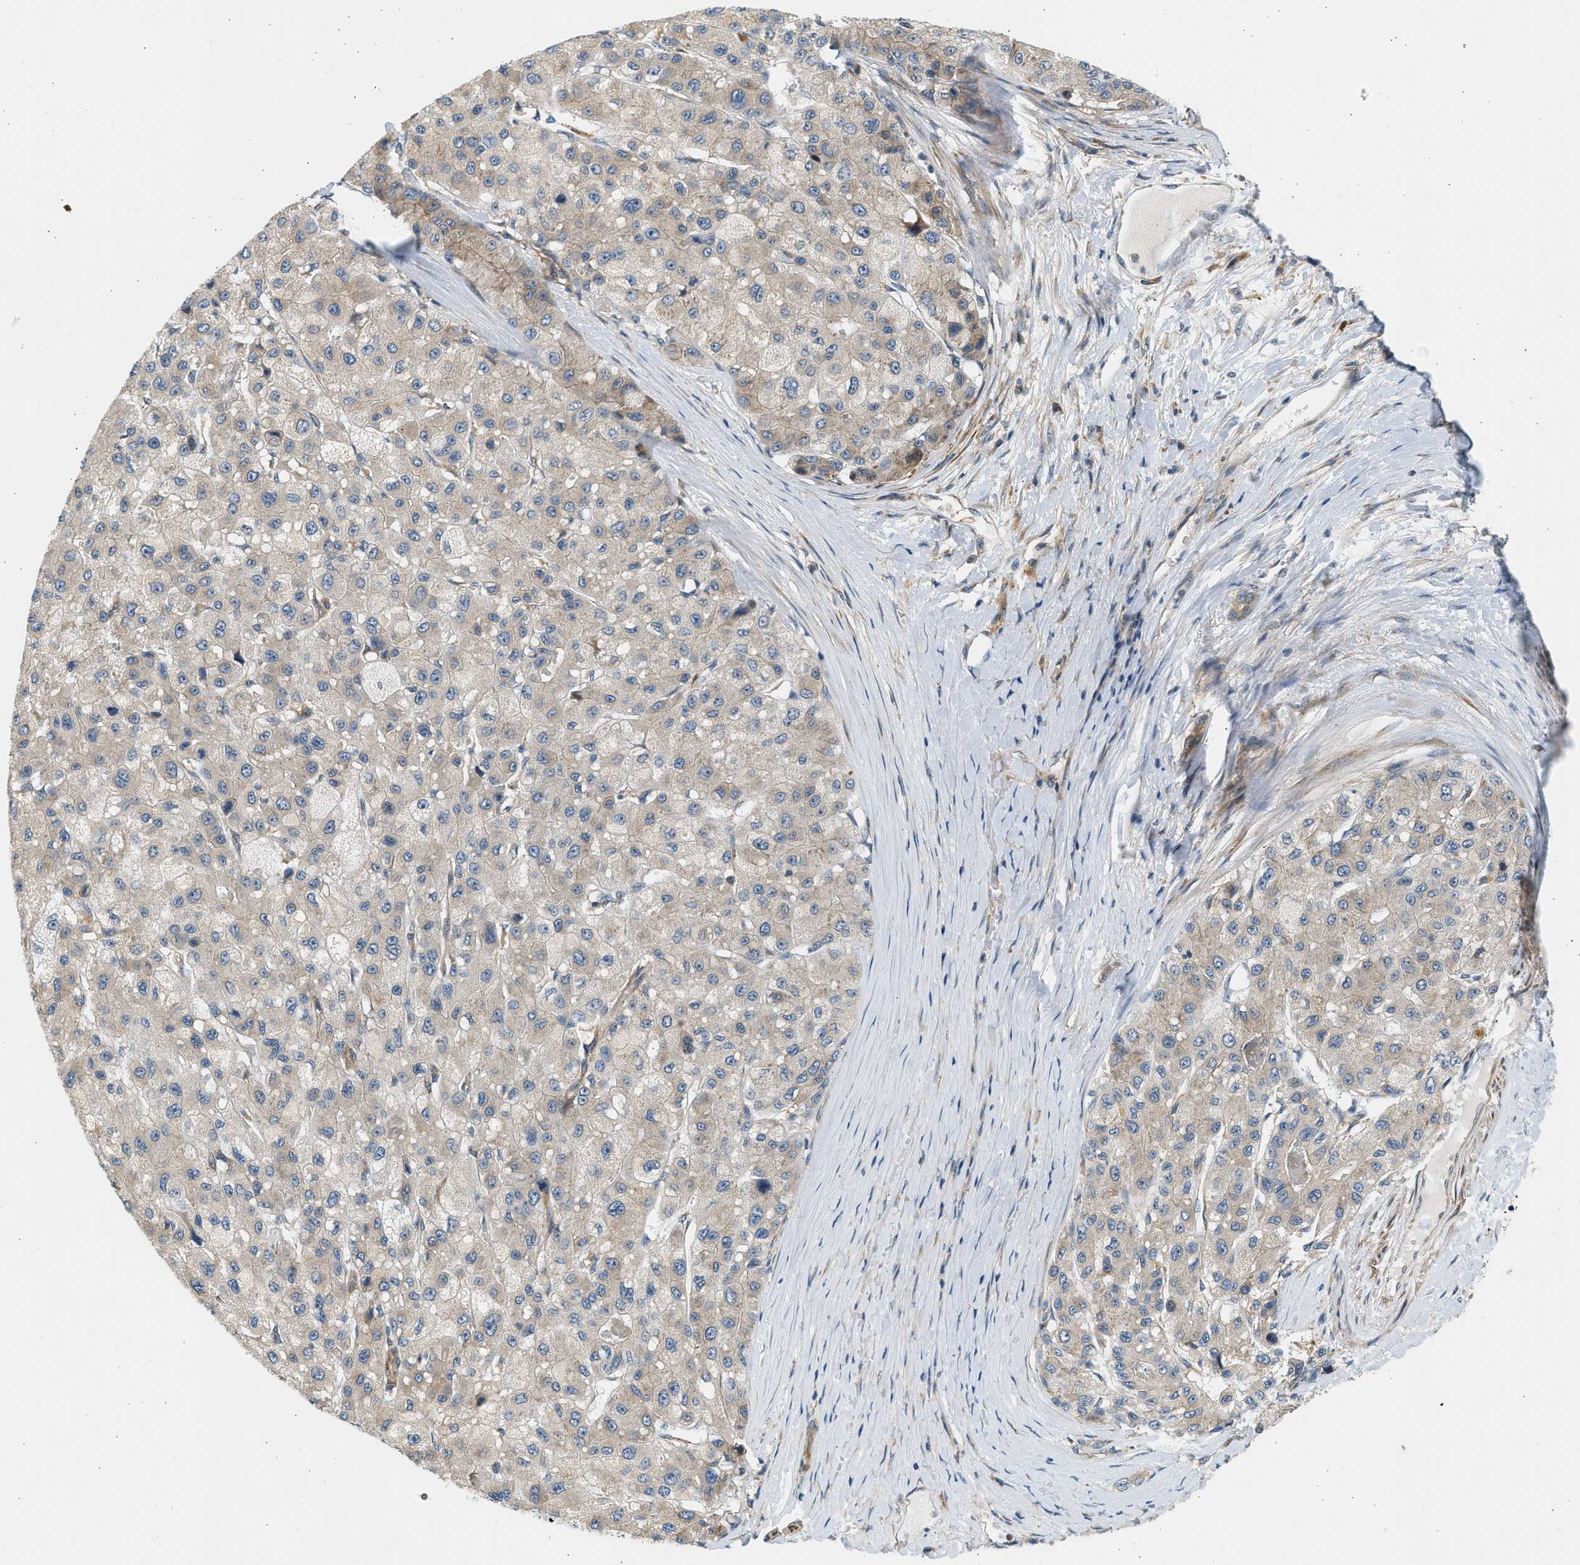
{"staining": {"intensity": "weak", "quantity": ">75%", "location": "cytoplasmic/membranous"}, "tissue": "liver cancer", "cell_type": "Tumor cells", "image_type": "cancer", "snomed": [{"axis": "morphology", "description": "Carcinoma, Hepatocellular, NOS"}, {"axis": "topography", "description": "Liver"}], "caption": "A low amount of weak cytoplasmic/membranous positivity is identified in approximately >75% of tumor cells in liver cancer (hepatocellular carcinoma) tissue.", "gene": "KDELR2", "patient": {"sex": "male", "age": 80}}